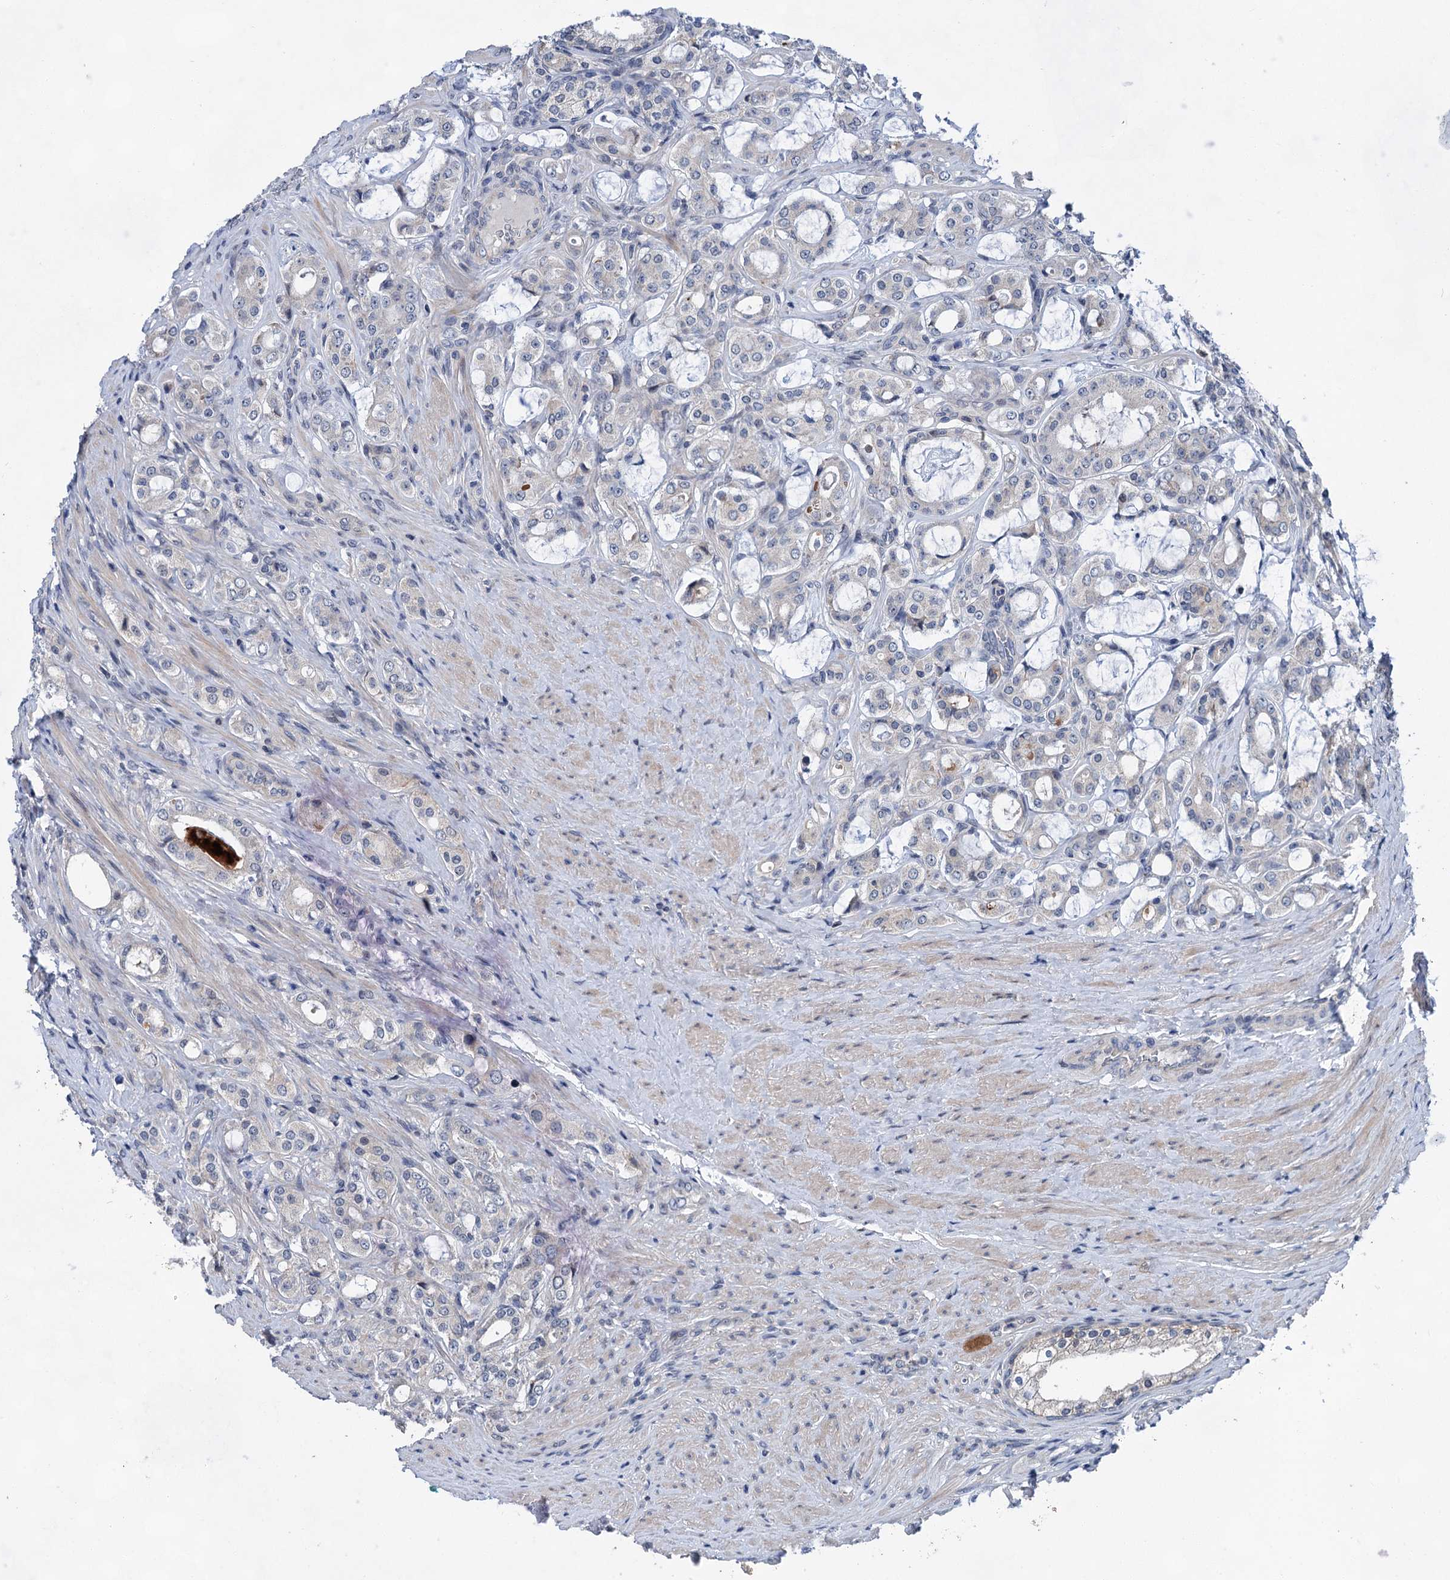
{"staining": {"intensity": "negative", "quantity": "none", "location": "none"}, "tissue": "prostate cancer", "cell_type": "Tumor cells", "image_type": "cancer", "snomed": [{"axis": "morphology", "description": "Adenocarcinoma, High grade"}, {"axis": "topography", "description": "Prostate"}], "caption": "The photomicrograph shows no significant positivity in tumor cells of prostate cancer (adenocarcinoma (high-grade)).", "gene": "MORN3", "patient": {"sex": "male", "age": 63}}